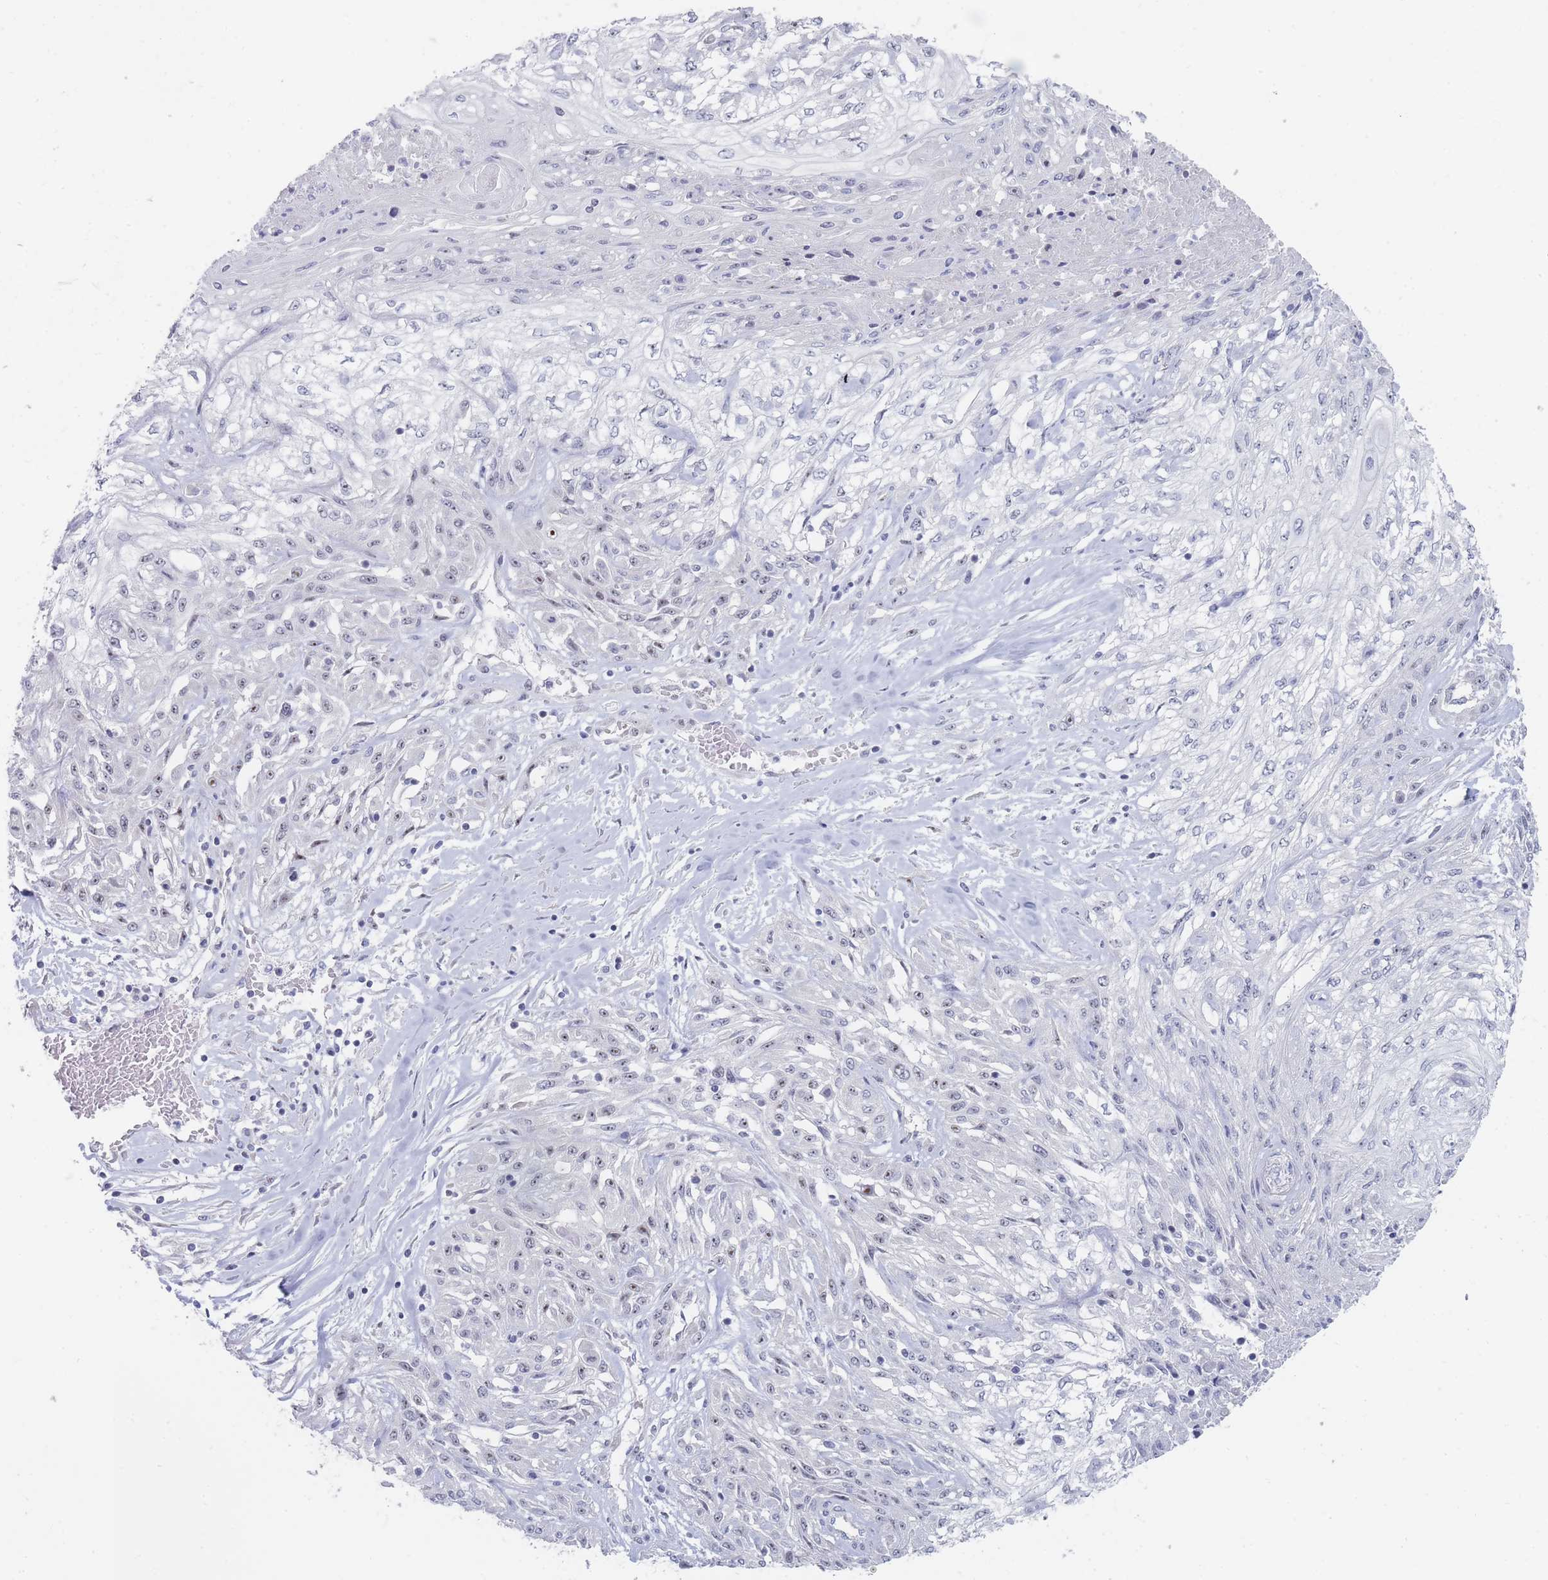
{"staining": {"intensity": "negative", "quantity": "none", "location": "none"}, "tissue": "skin cancer", "cell_type": "Tumor cells", "image_type": "cancer", "snomed": [{"axis": "morphology", "description": "Squamous cell carcinoma, NOS"}, {"axis": "morphology", "description": "Squamous cell carcinoma, metastatic, NOS"}, {"axis": "topography", "description": "Skin"}, {"axis": "topography", "description": "Lymph node"}], "caption": "Protein analysis of skin squamous cell carcinoma shows no significant positivity in tumor cells. (Stains: DAB IHC with hematoxylin counter stain, Microscopy: brightfield microscopy at high magnification).", "gene": "RNF8", "patient": {"sex": "male", "age": 75}}